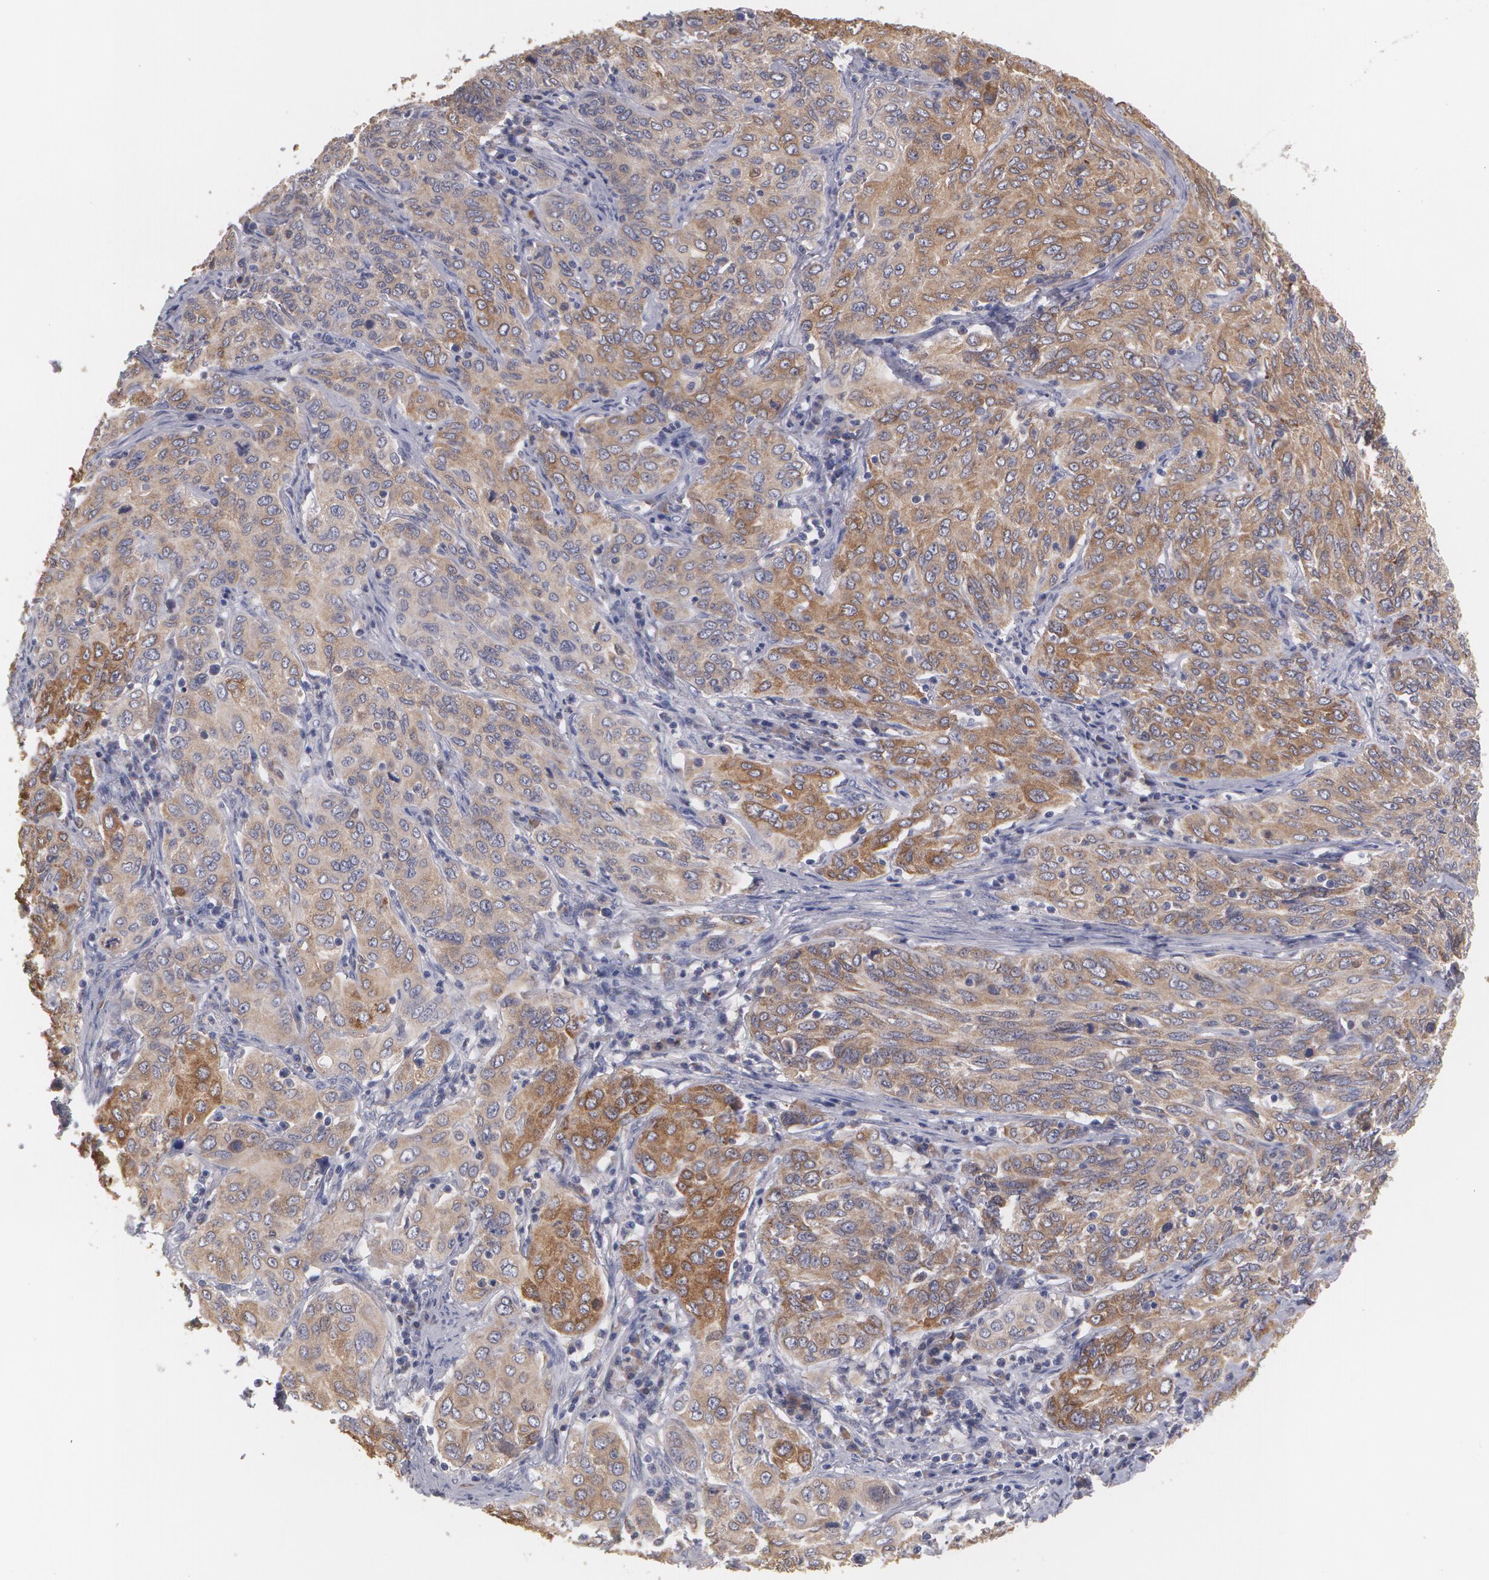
{"staining": {"intensity": "moderate", "quantity": ">75%", "location": "cytoplasmic/membranous"}, "tissue": "cervical cancer", "cell_type": "Tumor cells", "image_type": "cancer", "snomed": [{"axis": "morphology", "description": "Squamous cell carcinoma, NOS"}, {"axis": "topography", "description": "Cervix"}], "caption": "Brown immunohistochemical staining in human cervical cancer (squamous cell carcinoma) exhibits moderate cytoplasmic/membranous expression in approximately >75% of tumor cells. The staining was performed using DAB (3,3'-diaminobenzidine) to visualize the protein expression in brown, while the nuclei were stained in blue with hematoxylin (Magnification: 20x).", "gene": "MTHFD1", "patient": {"sex": "female", "age": 38}}